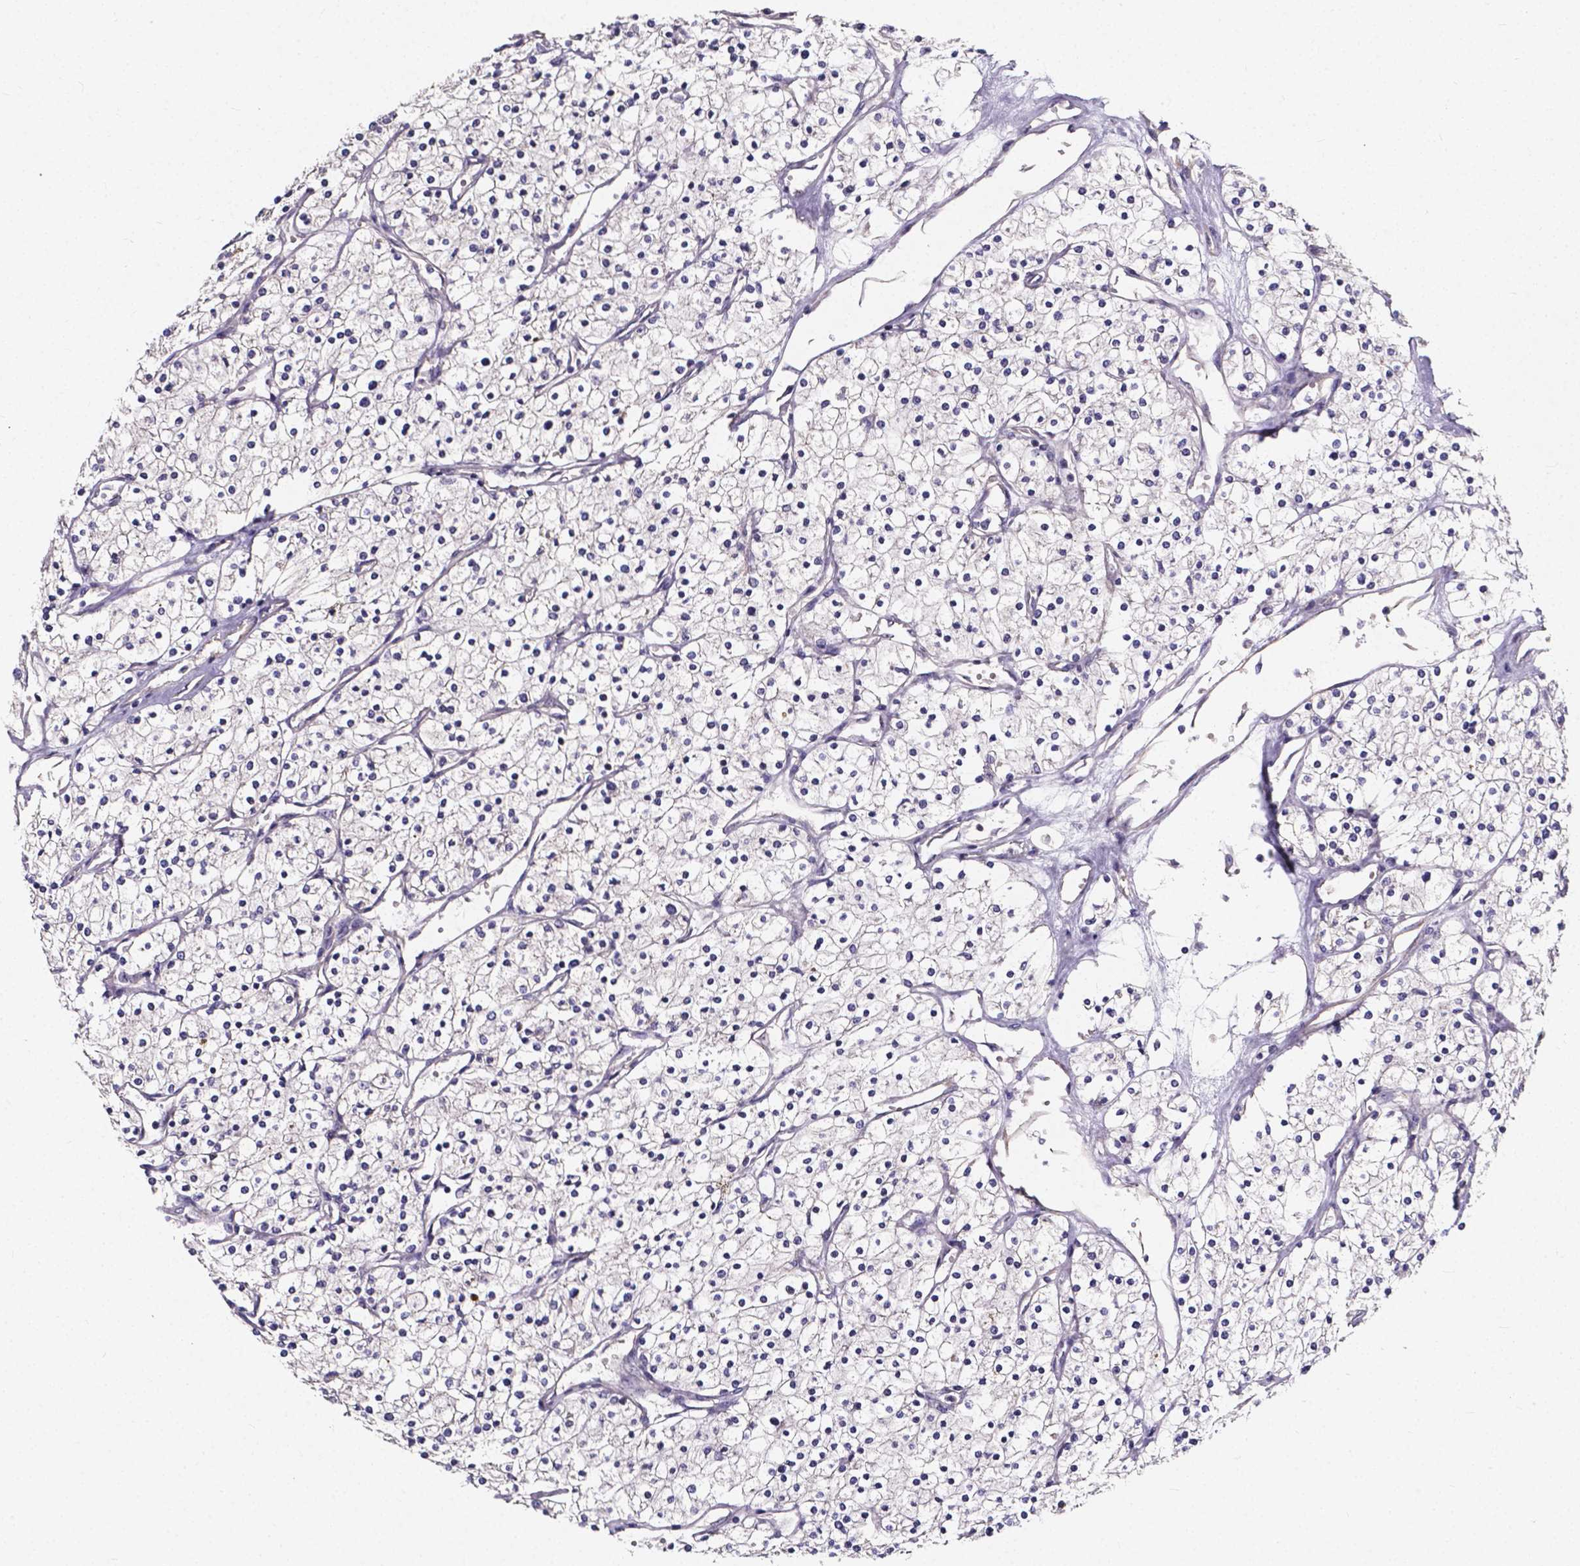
{"staining": {"intensity": "negative", "quantity": "none", "location": "none"}, "tissue": "renal cancer", "cell_type": "Tumor cells", "image_type": "cancer", "snomed": [{"axis": "morphology", "description": "Adenocarcinoma, NOS"}, {"axis": "topography", "description": "Kidney"}], "caption": "There is no significant staining in tumor cells of adenocarcinoma (renal).", "gene": "THEMIS", "patient": {"sex": "male", "age": 80}}